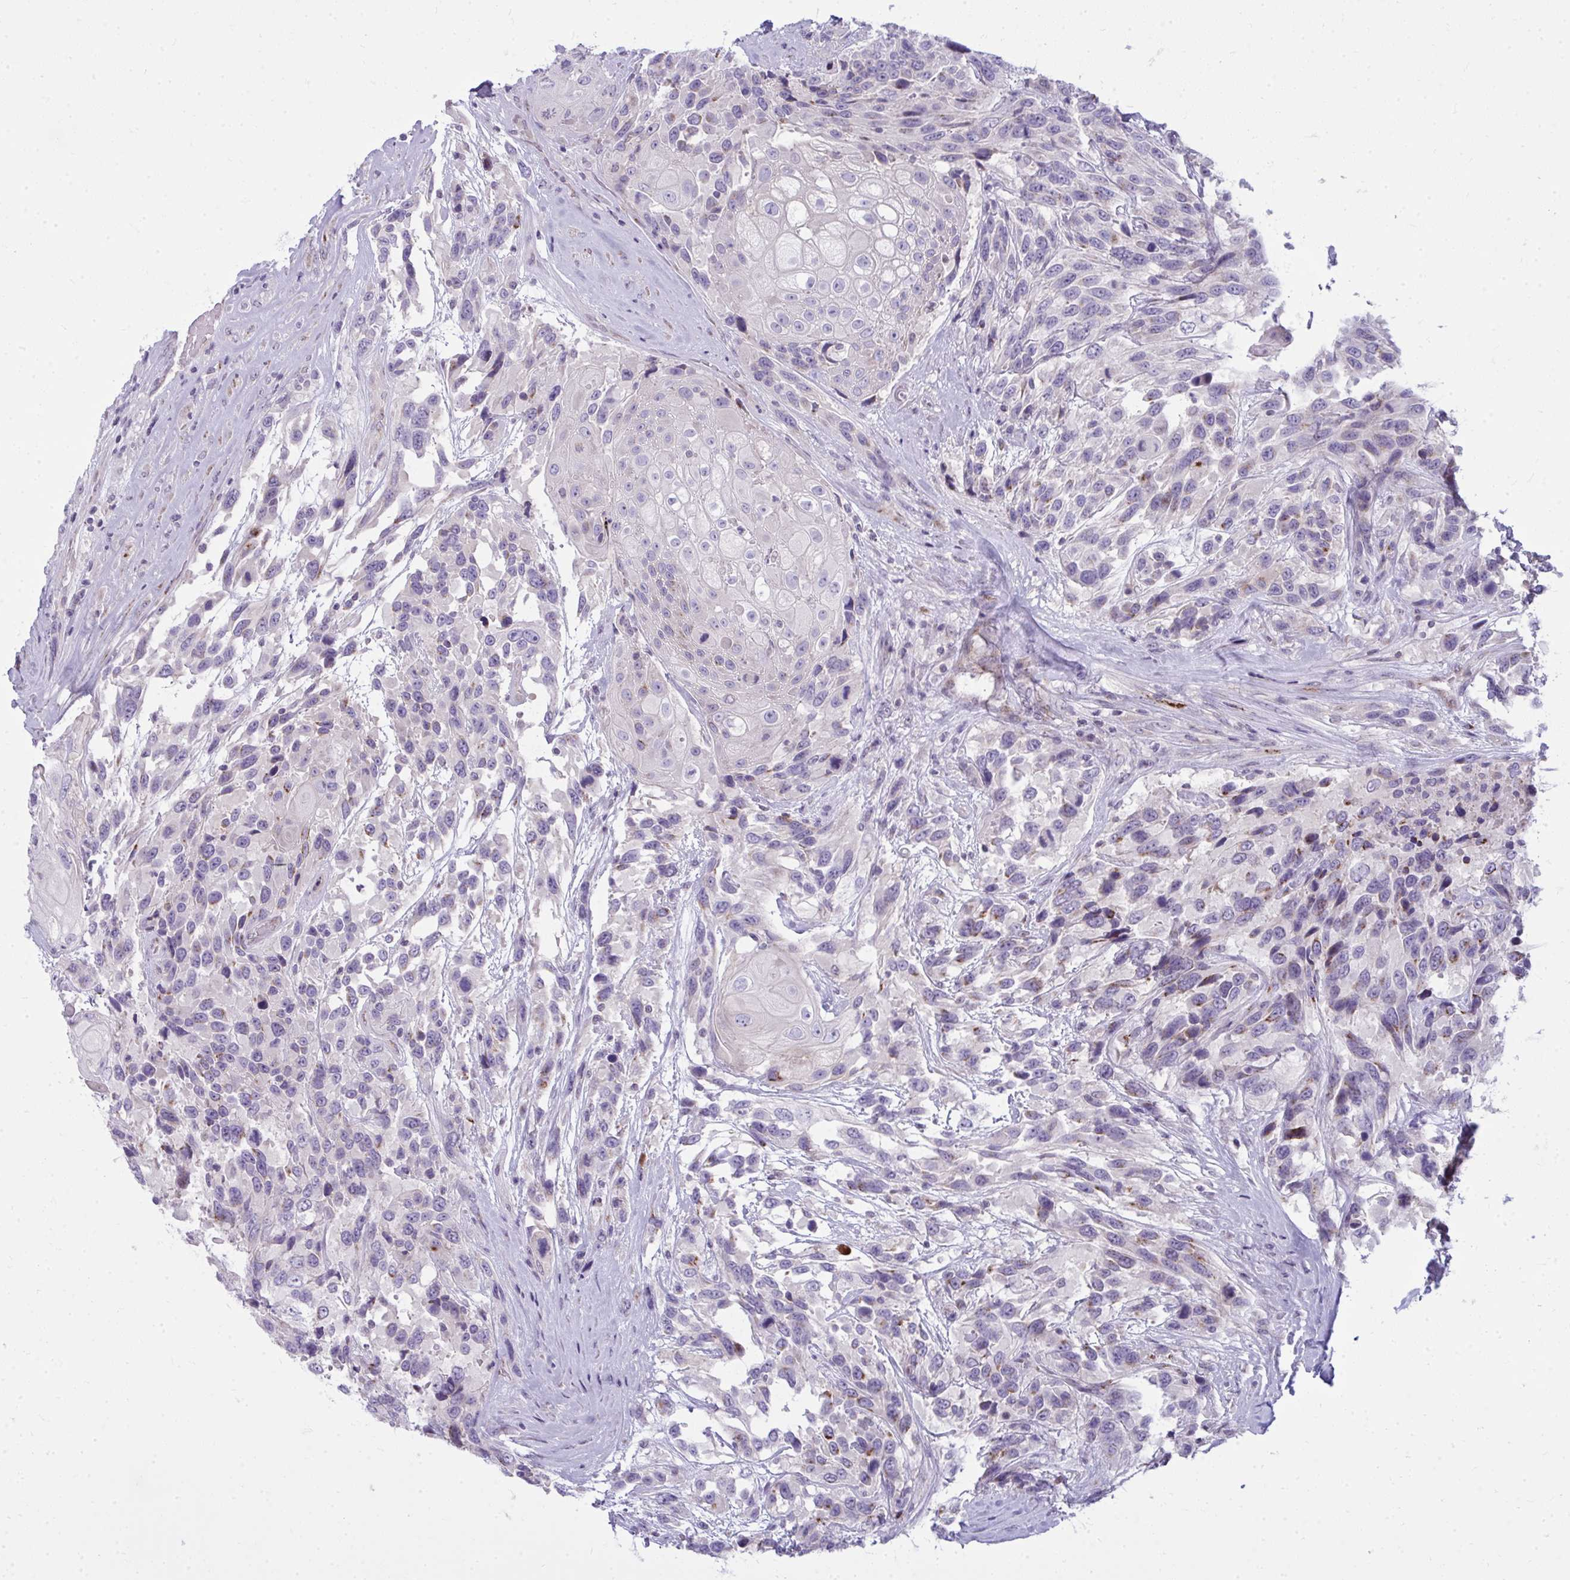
{"staining": {"intensity": "negative", "quantity": "none", "location": "none"}, "tissue": "urothelial cancer", "cell_type": "Tumor cells", "image_type": "cancer", "snomed": [{"axis": "morphology", "description": "Urothelial carcinoma, High grade"}, {"axis": "topography", "description": "Urinary bladder"}], "caption": "The histopathology image shows no significant staining in tumor cells of urothelial cancer.", "gene": "DTX4", "patient": {"sex": "female", "age": 70}}